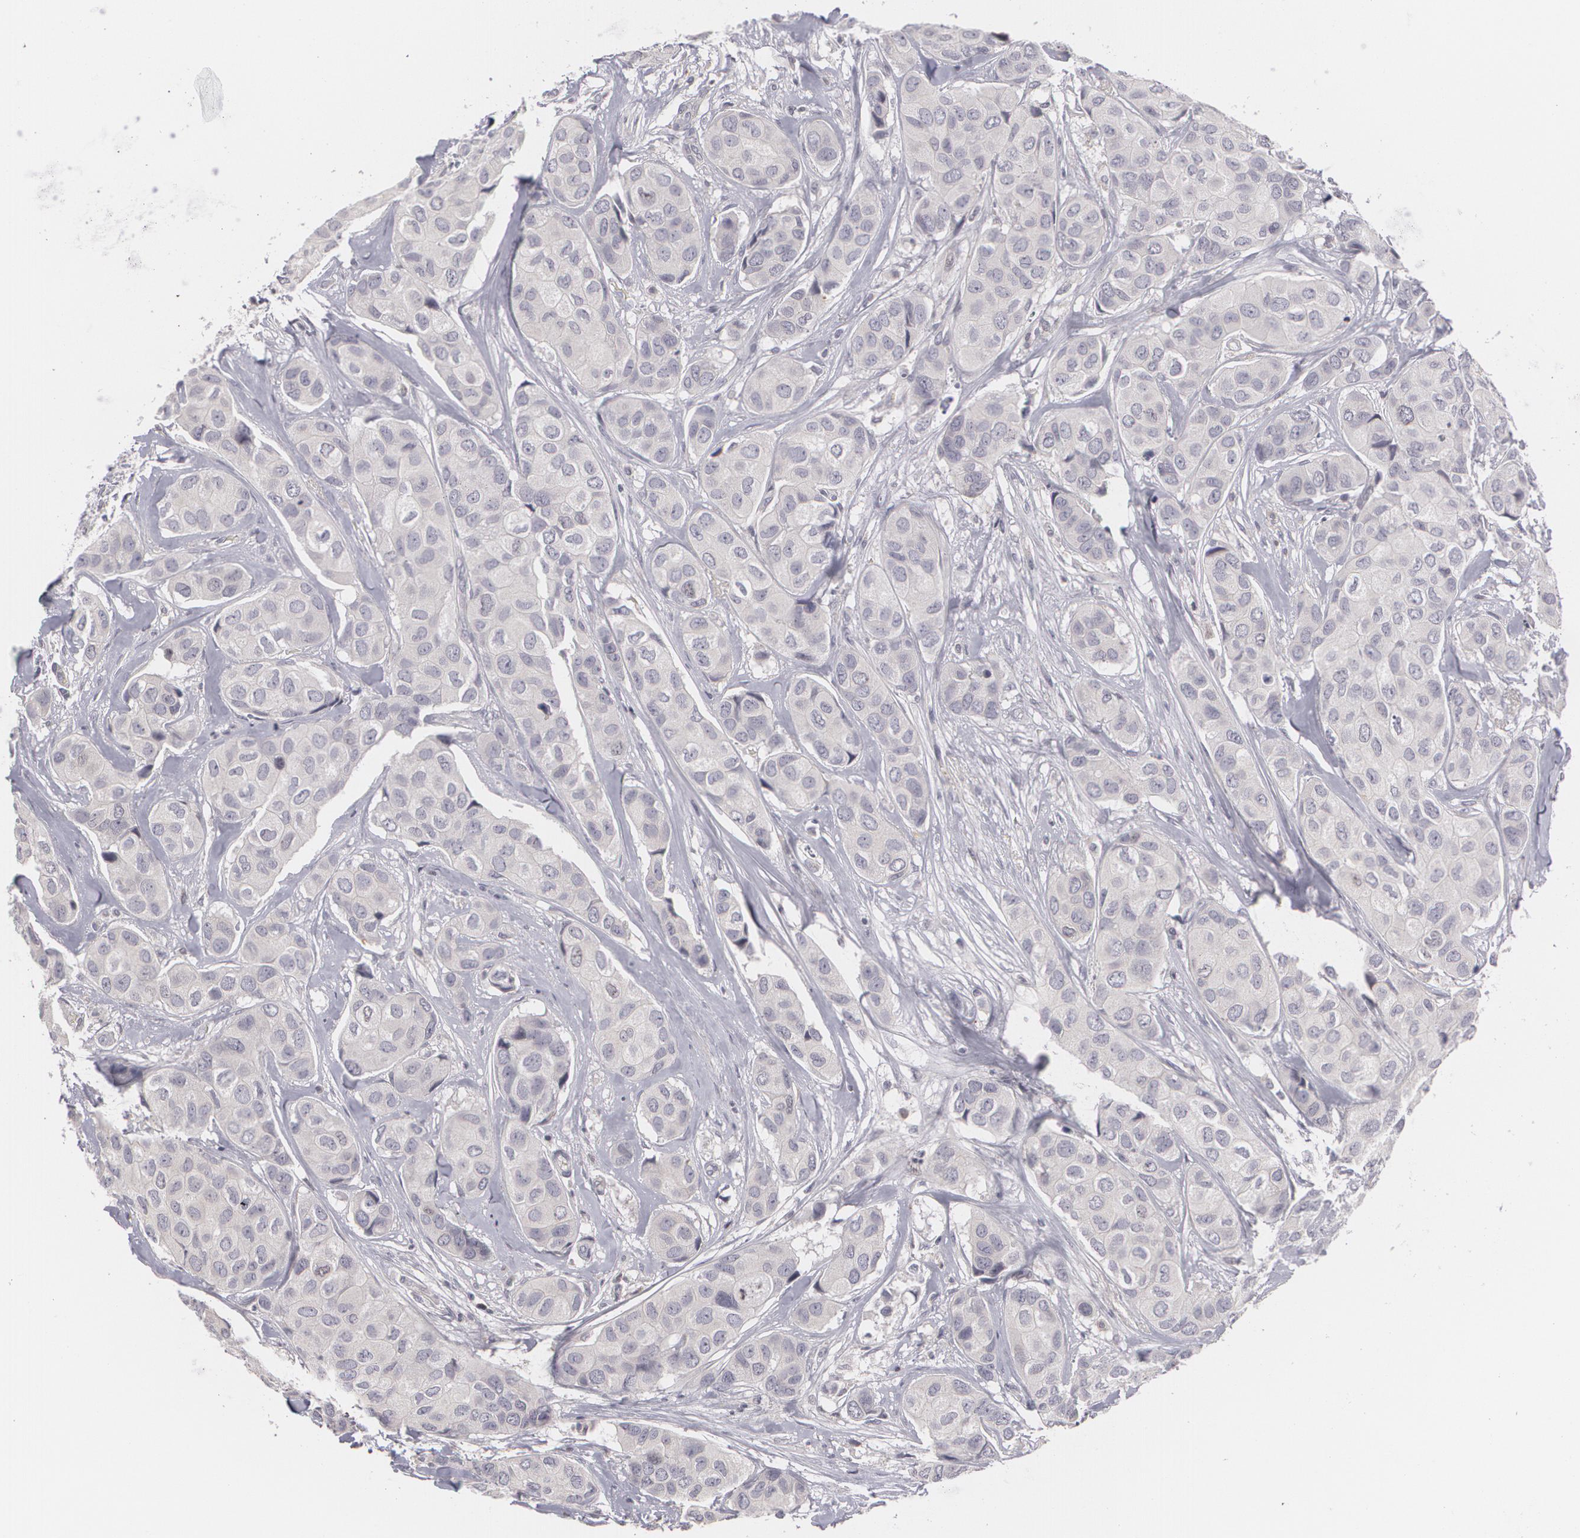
{"staining": {"intensity": "negative", "quantity": "none", "location": "none"}, "tissue": "breast cancer", "cell_type": "Tumor cells", "image_type": "cancer", "snomed": [{"axis": "morphology", "description": "Duct carcinoma"}, {"axis": "topography", "description": "Breast"}], "caption": "Micrograph shows no protein staining in tumor cells of breast cancer tissue.", "gene": "ZBTB16", "patient": {"sex": "female", "age": 68}}